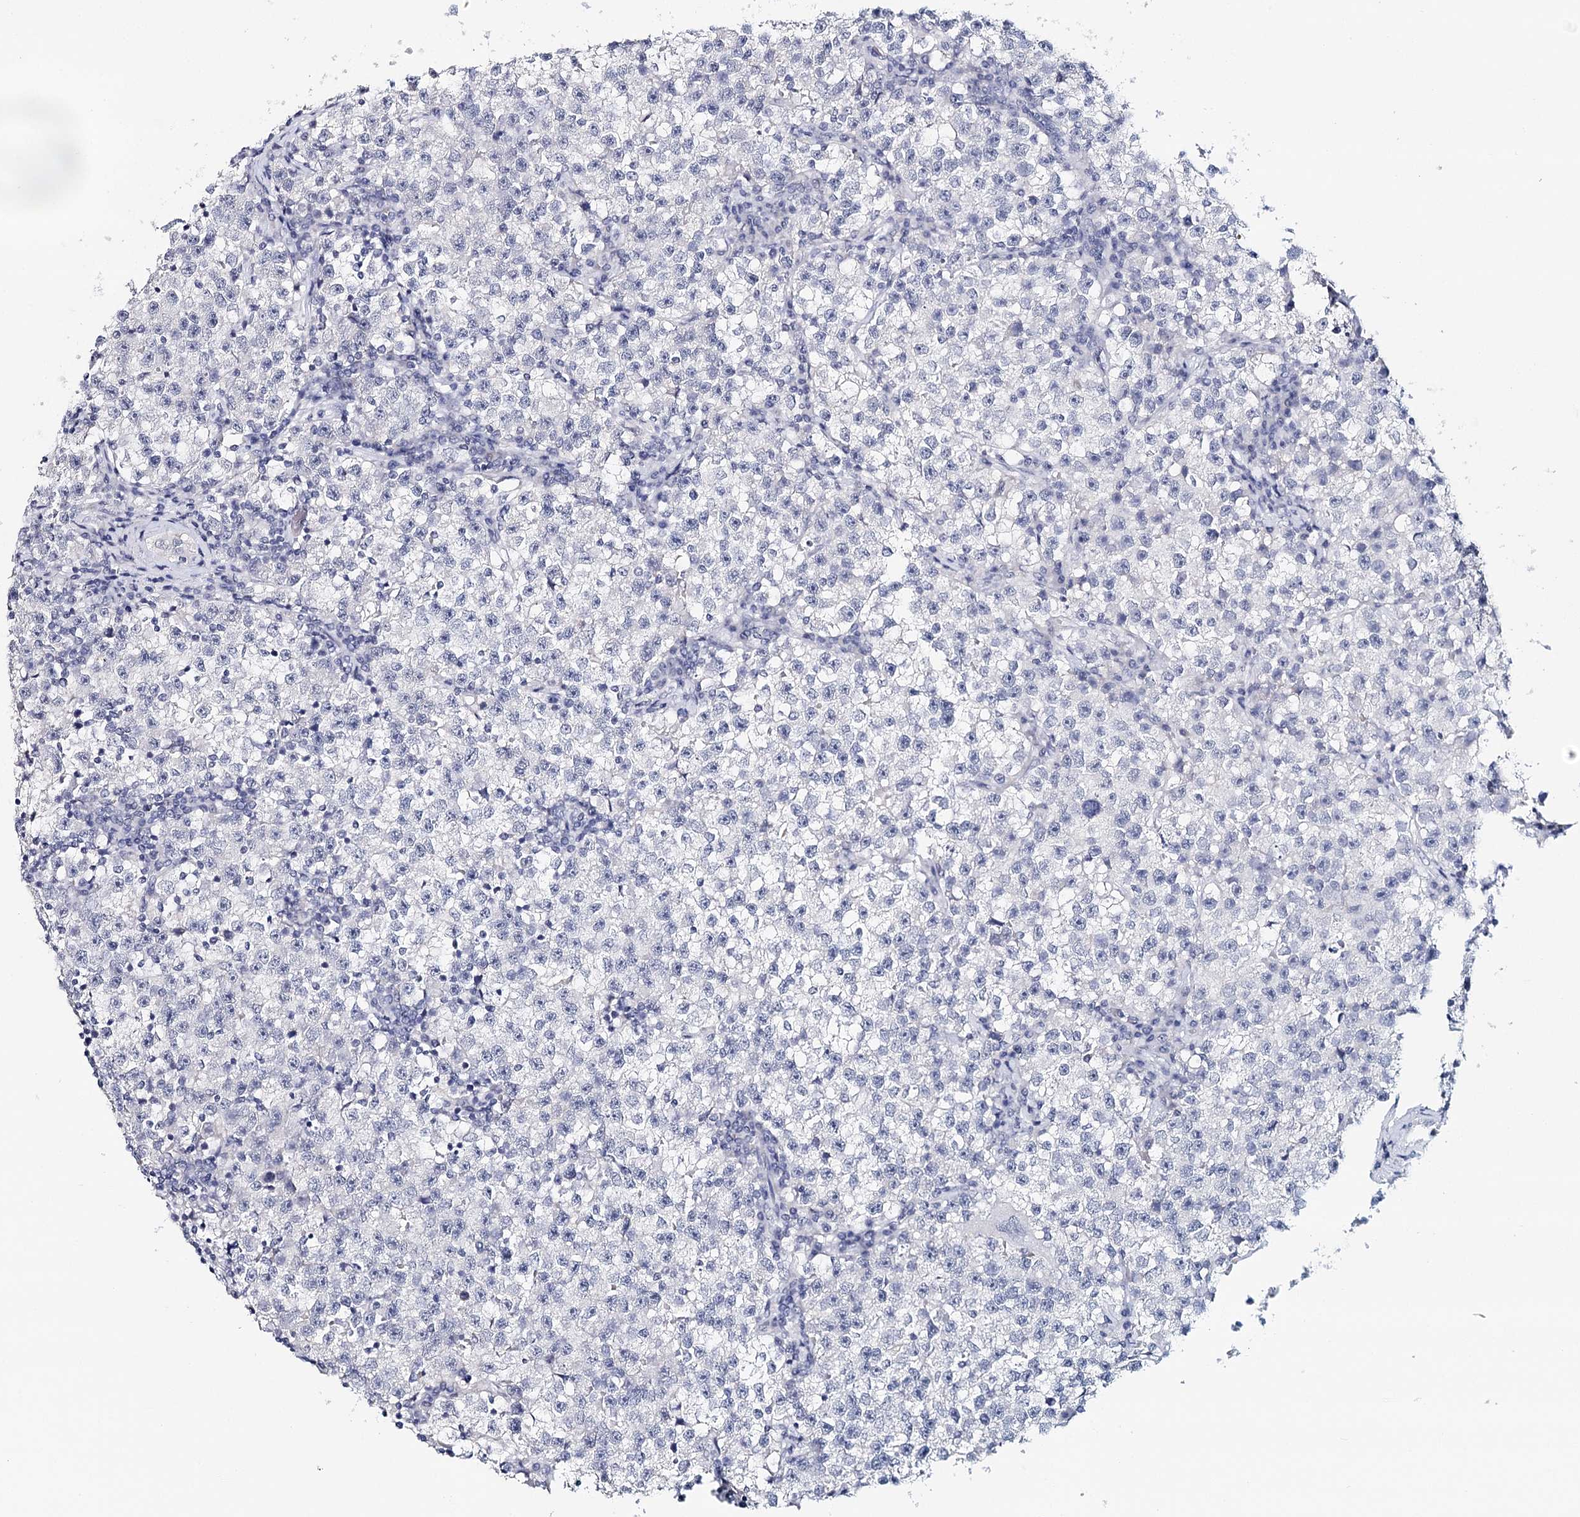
{"staining": {"intensity": "negative", "quantity": "none", "location": "none"}, "tissue": "testis cancer", "cell_type": "Tumor cells", "image_type": "cancer", "snomed": [{"axis": "morphology", "description": "Seminoma, NOS"}, {"axis": "topography", "description": "Testis"}], "caption": "There is no significant positivity in tumor cells of testis seminoma.", "gene": "HSPA4L", "patient": {"sex": "male", "age": 22}}